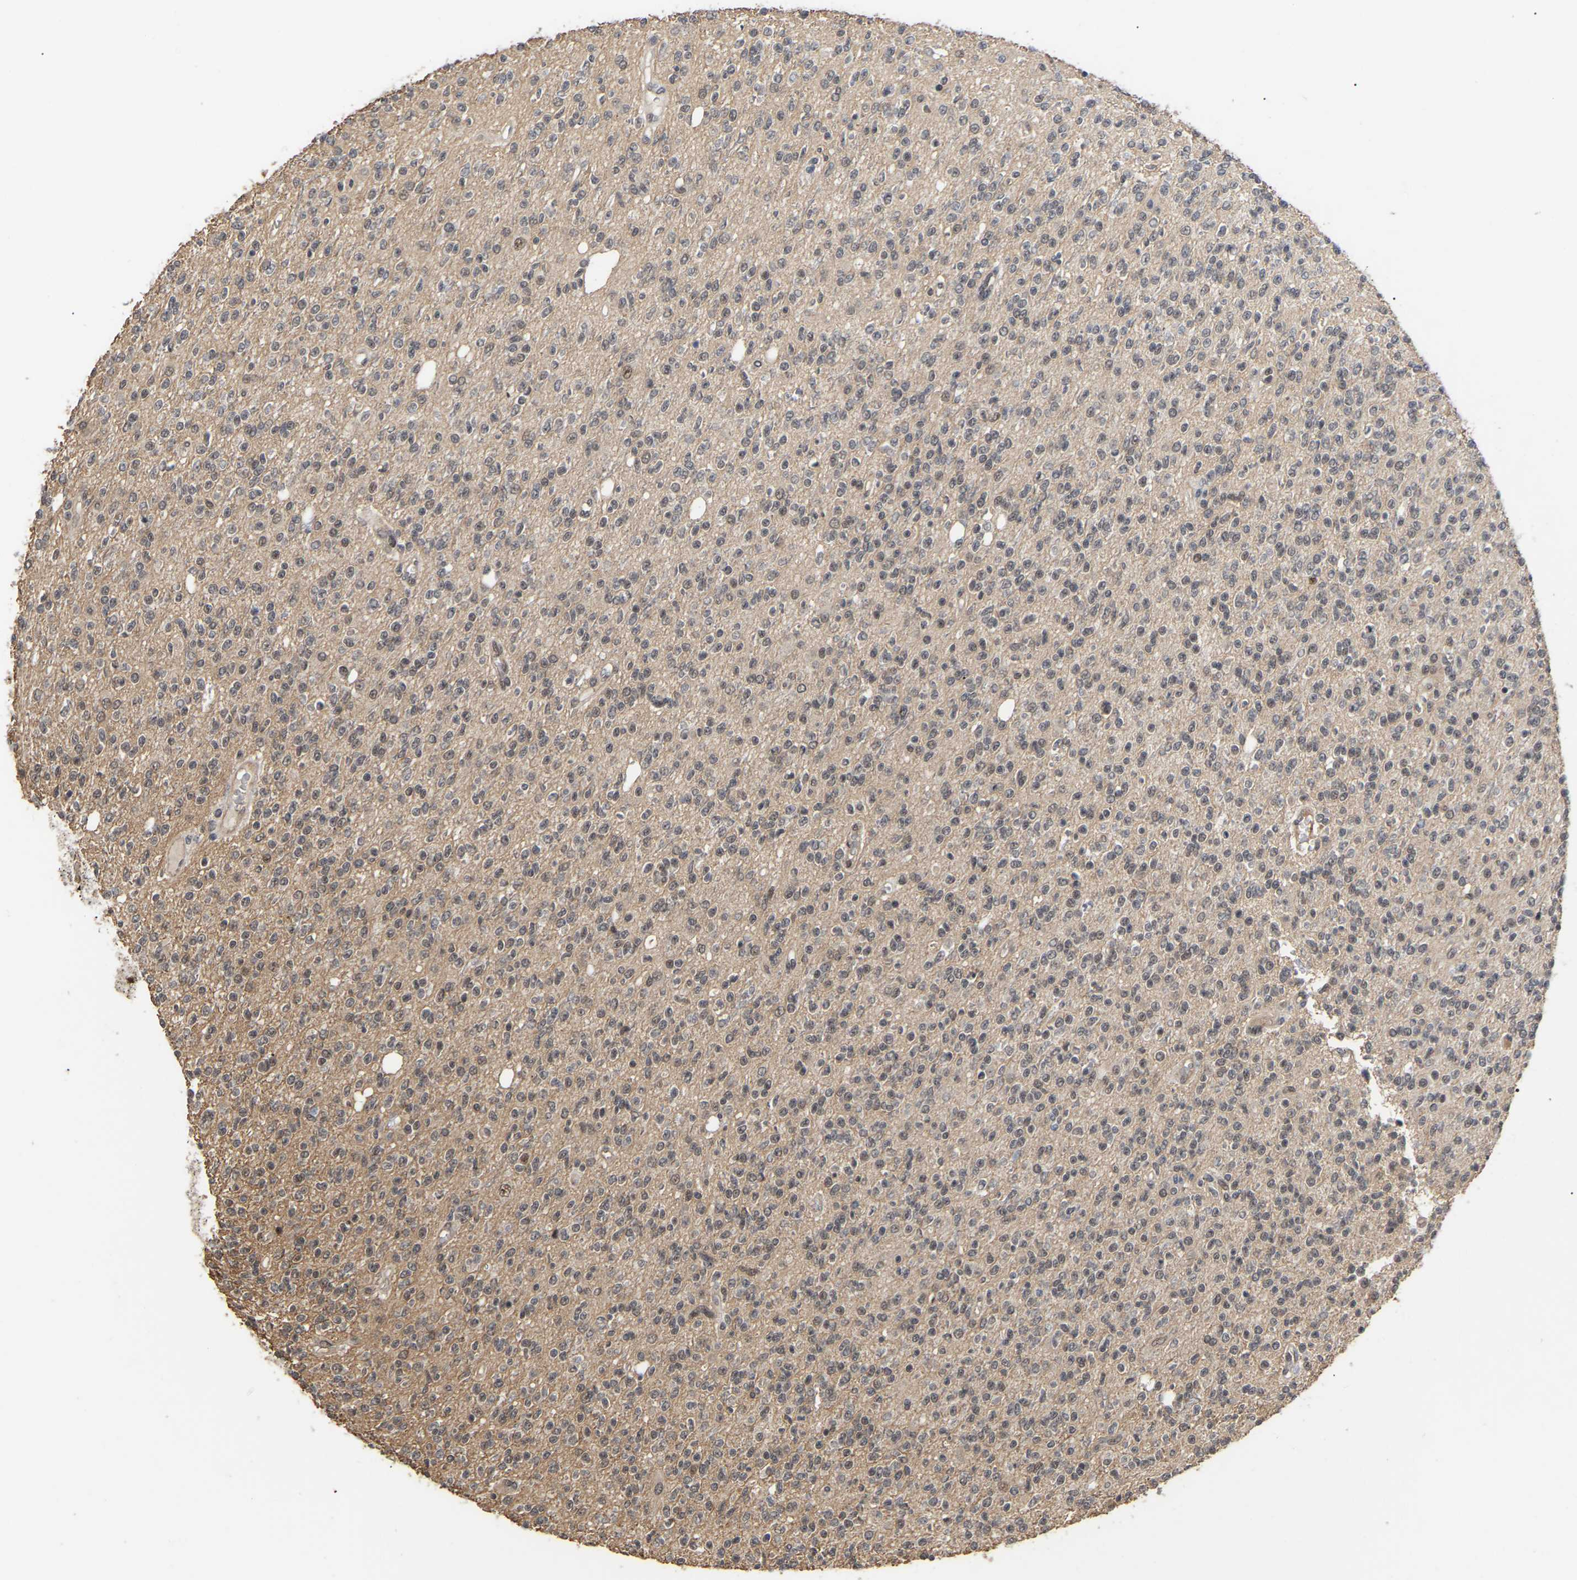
{"staining": {"intensity": "weak", "quantity": "<25%", "location": "nuclear"}, "tissue": "glioma", "cell_type": "Tumor cells", "image_type": "cancer", "snomed": [{"axis": "morphology", "description": "Glioma, malignant, High grade"}, {"axis": "topography", "description": "Brain"}], "caption": "High magnification brightfield microscopy of glioma stained with DAB (3,3'-diaminobenzidine) (brown) and counterstained with hematoxylin (blue): tumor cells show no significant positivity. The staining is performed using DAB brown chromogen with nuclei counter-stained in using hematoxylin.", "gene": "JAZF1", "patient": {"sex": "male", "age": 34}}